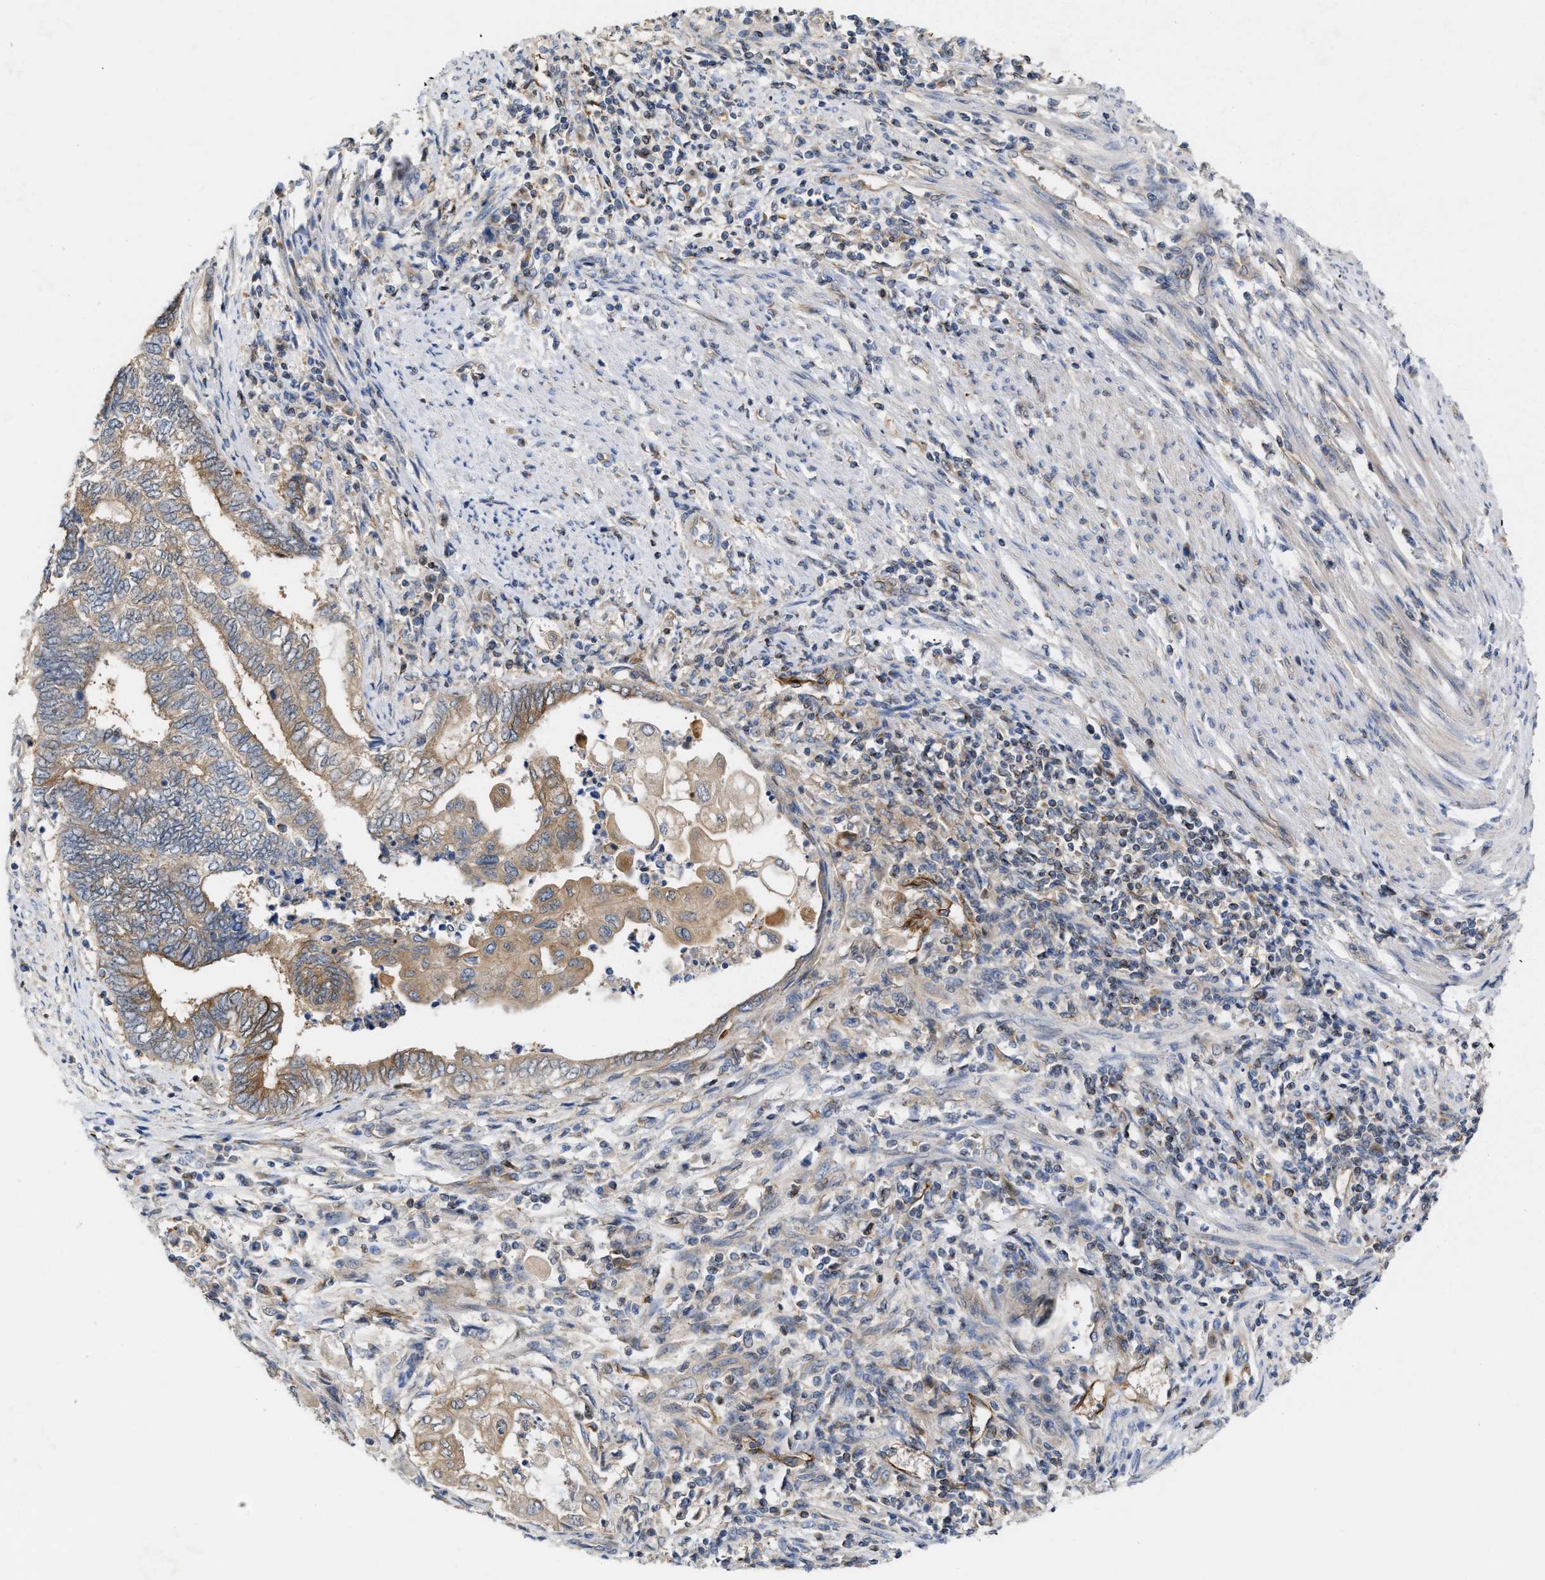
{"staining": {"intensity": "moderate", "quantity": ">75%", "location": "cytoplasmic/membranous"}, "tissue": "endometrial cancer", "cell_type": "Tumor cells", "image_type": "cancer", "snomed": [{"axis": "morphology", "description": "Adenocarcinoma, NOS"}, {"axis": "topography", "description": "Uterus"}, {"axis": "topography", "description": "Endometrium"}], "caption": "Moderate cytoplasmic/membranous protein staining is seen in about >75% of tumor cells in endometrial cancer. The staining was performed using DAB (3,3'-diaminobenzidine), with brown indicating positive protein expression. Nuclei are stained blue with hematoxylin.", "gene": "BBLN", "patient": {"sex": "female", "age": 70}}